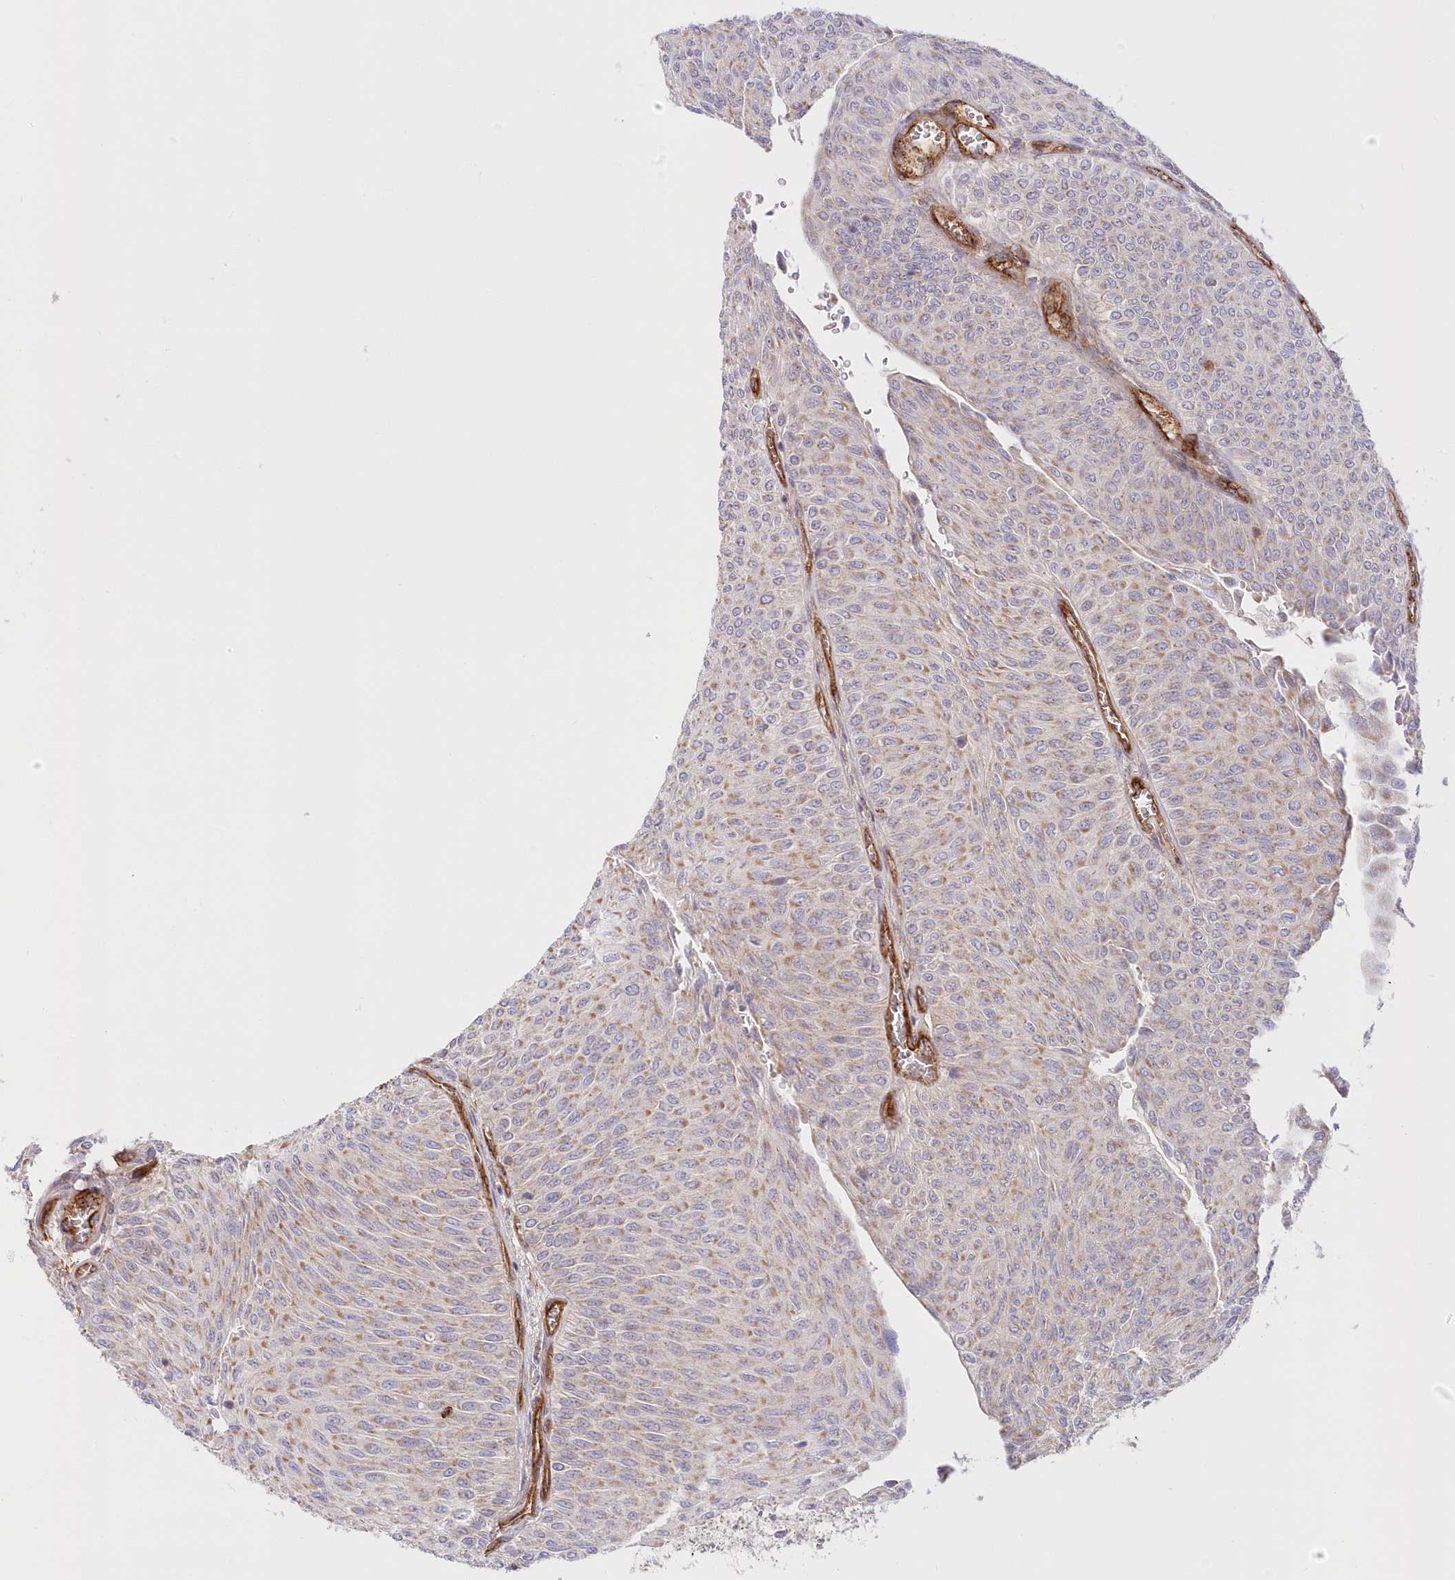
{"staining": {"intensity": "weak", "quantity": ">75%", "location": "cytoplasmic/membranous"}, "tissue": "urothelial cancer", "cell_type": "Tumor cells", "image_type": "cancer", "snomed": [{"axis": "morphology", "description": "Urothelial carcinoma, Low grade"}, {"axis": "topography", "description": "Urinary bladder"}], "caption": "Immunohistochemical staining of human low-grade urothelial carcinoma shows low levels of weak cytoplasmic/membranous positivity in about >75% of tumor cells.", "gene": "AFAP1L2", "patient": {"sex": "male", "age": 78}}